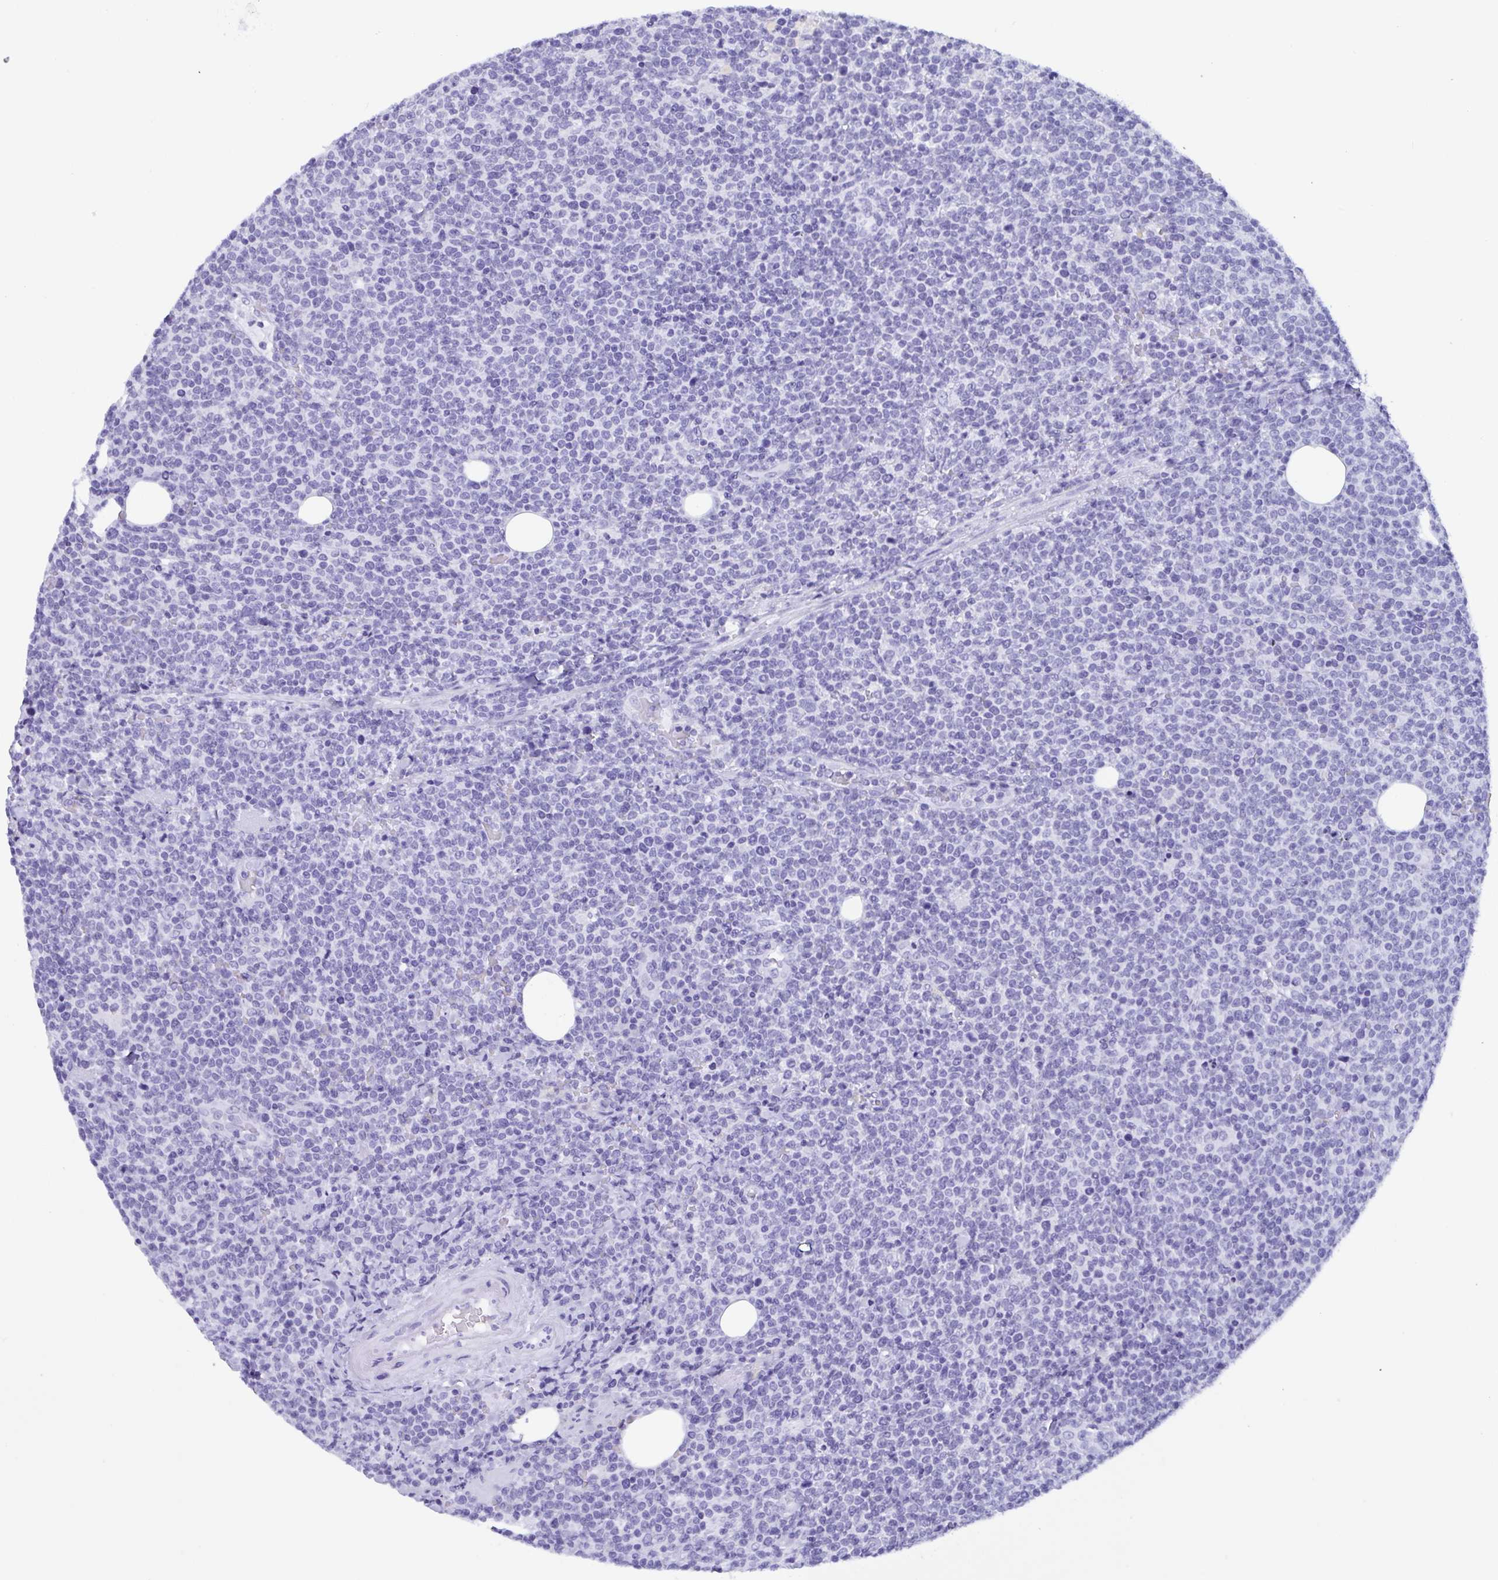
{"staining": {"intensity": "negative", "quantity": "none", "location": "none"}, "tissue": "lymphoma", "cell_type": "Tumor cells", "image_type": "cancer", "snomed": [{"axis": "morphology", "description": "Malignant lymphoma, non-Hodgkin's type, High grade"}, {"axis": "topography", "description": "Lymph node"}], "caption": "Immunohistochemistry (IHC) photomicrograph of human high-grade malignant lymphoma, non-Hodgkin's type stained for a protein (brown), which demonstrates no expression in tumor cells.", "gene": "ZNF850", "patient": {"sex": "male", "age": 61}}